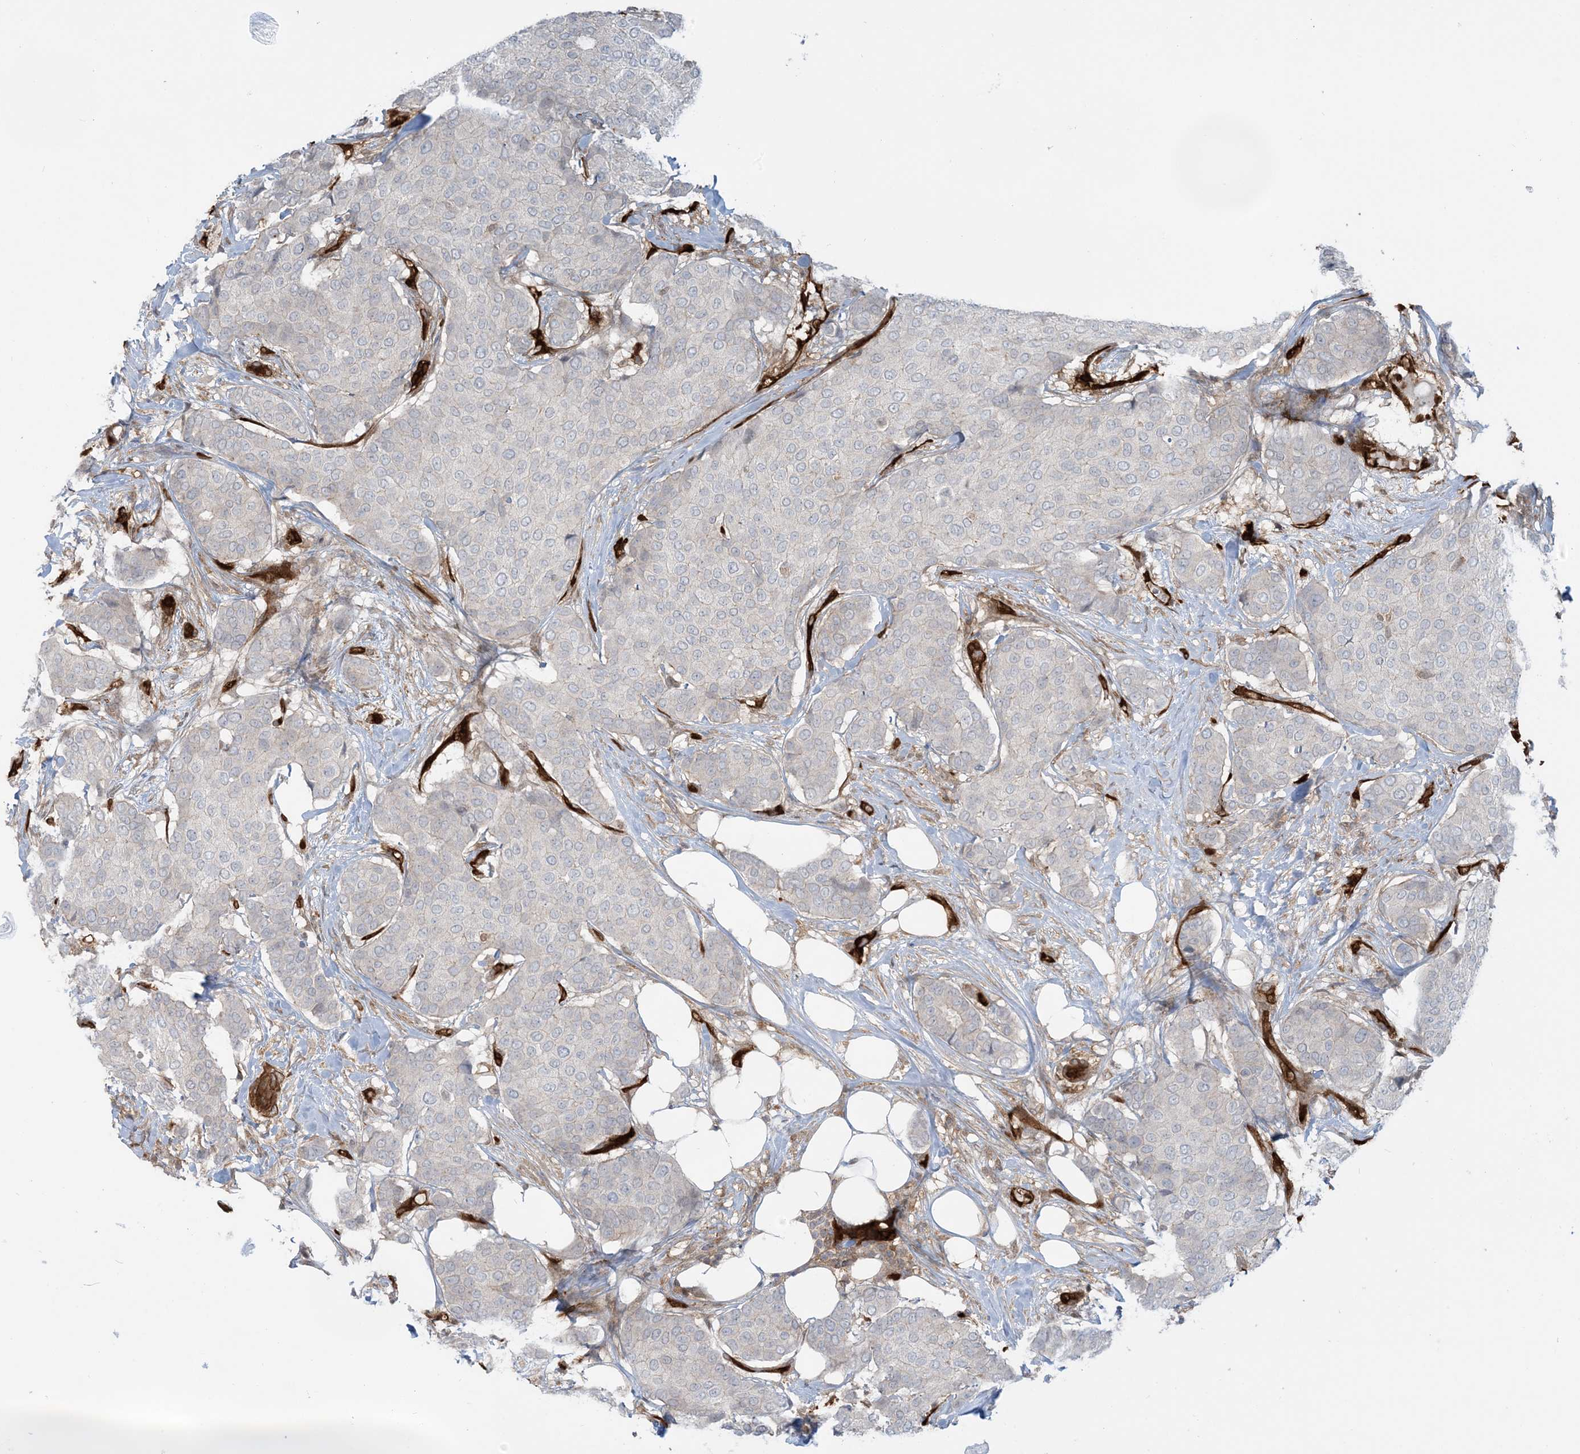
{"staining": {"intensity": "negative", "quantity": "none", "location": "none"}, "tissue": "breast cancer", "cell_type": "Tumor cells", "image_type": "cancer", "snomed": [{"axis": "morphology", "description": "Duct carcinoma"}, {"axis": "topography", "description": "Breast"}], "caption": "Breast cancer stained for a protein using immunohistochemistry (IHC) reveals no positivity tumor cells.", "gene": "PPM1F", "patient": {"sex": "female", "age": 75}}